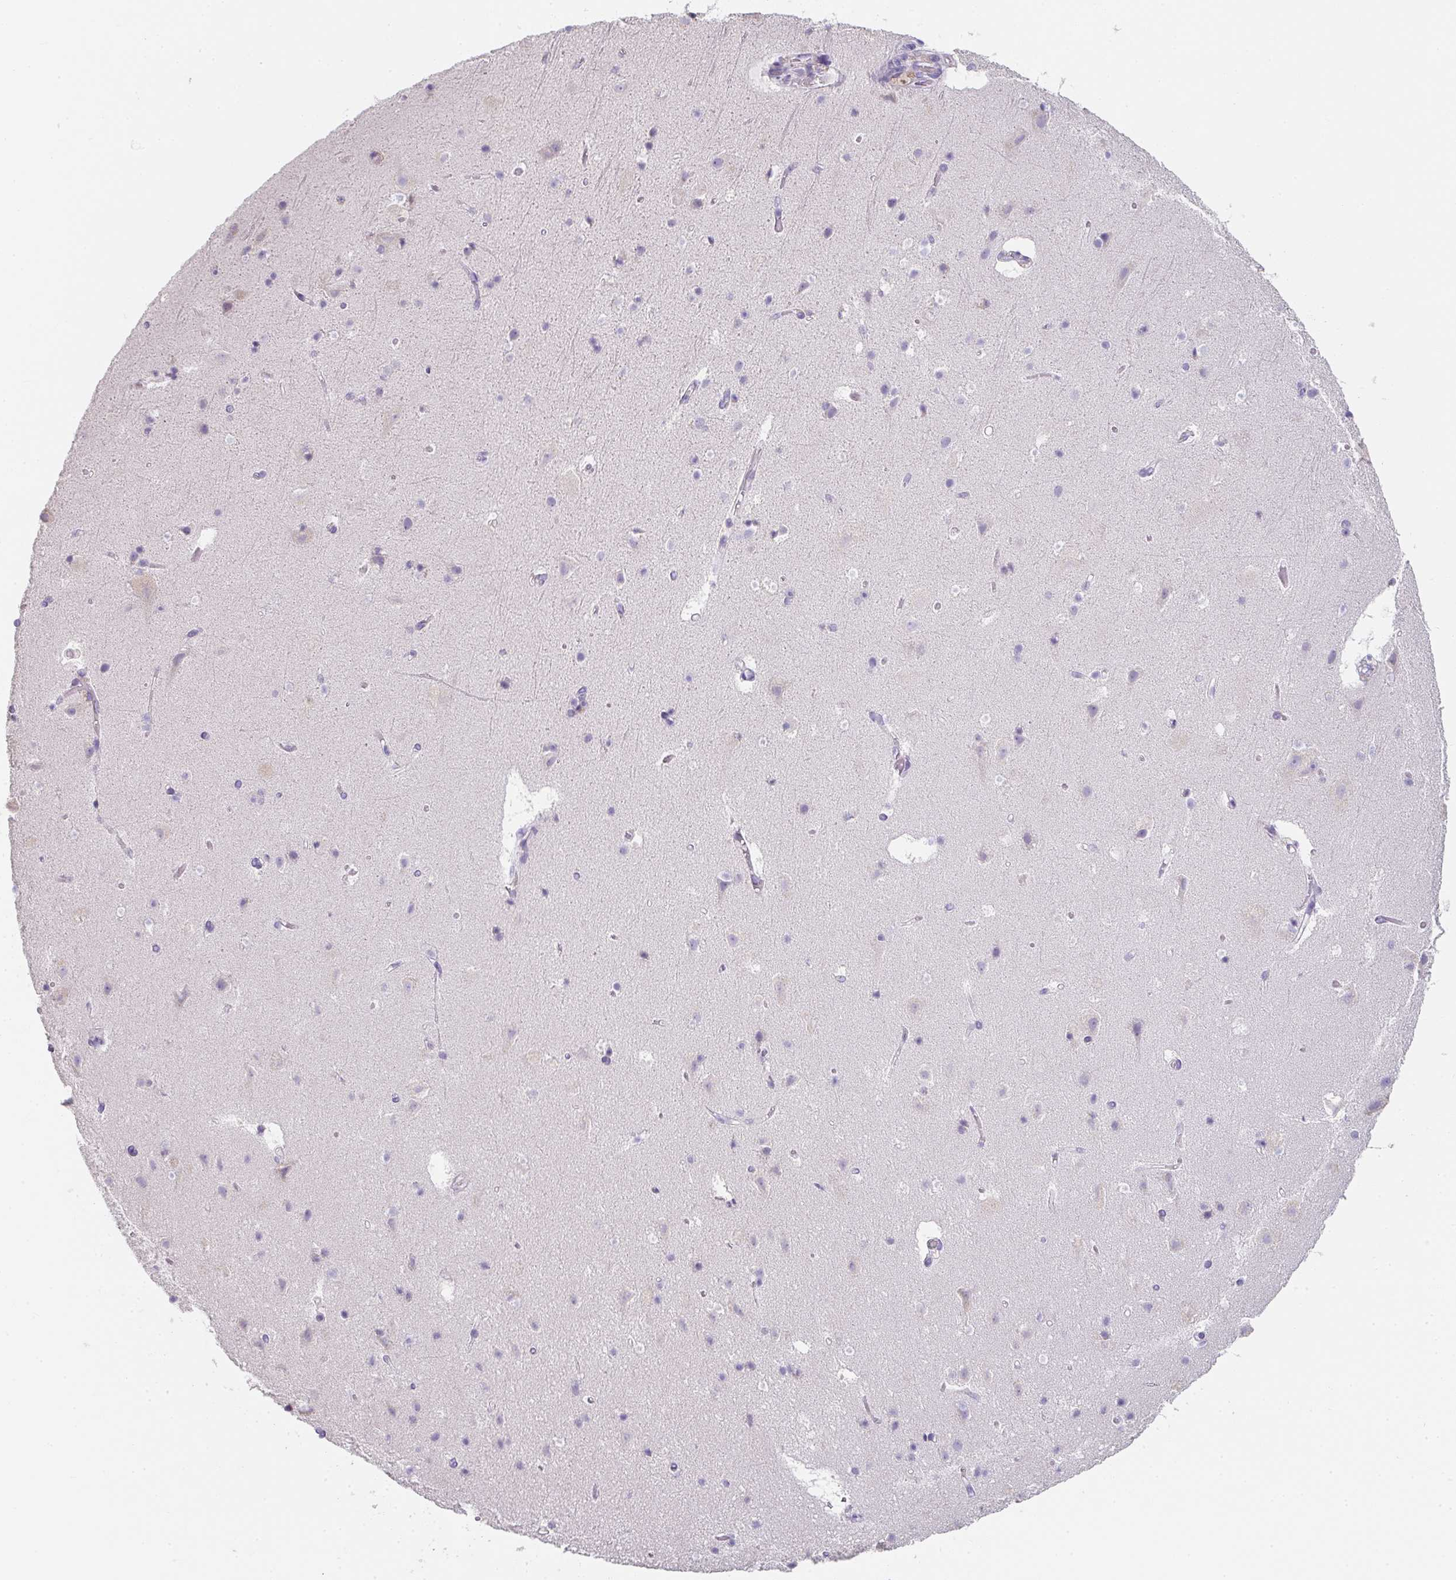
{"staining": {"intensity": "negative", "quantity": "none", "location": "none"}, "tissue": "cerebral cortex", "cell_type": "Endothelial cells", "image_type": "normal", "snomed": [{"axis": "morphology", "description": "Normal tissue, NOS"}, {"axis": "topography", "description": "Cerebral cortex"}], "caption": "IHC image of benign human cerebral cortex stained for a protein (brown), which displays no expression in endothelial cells.", "gene": "ZNF215", "patient": {"sex": "female", "age": 42}}